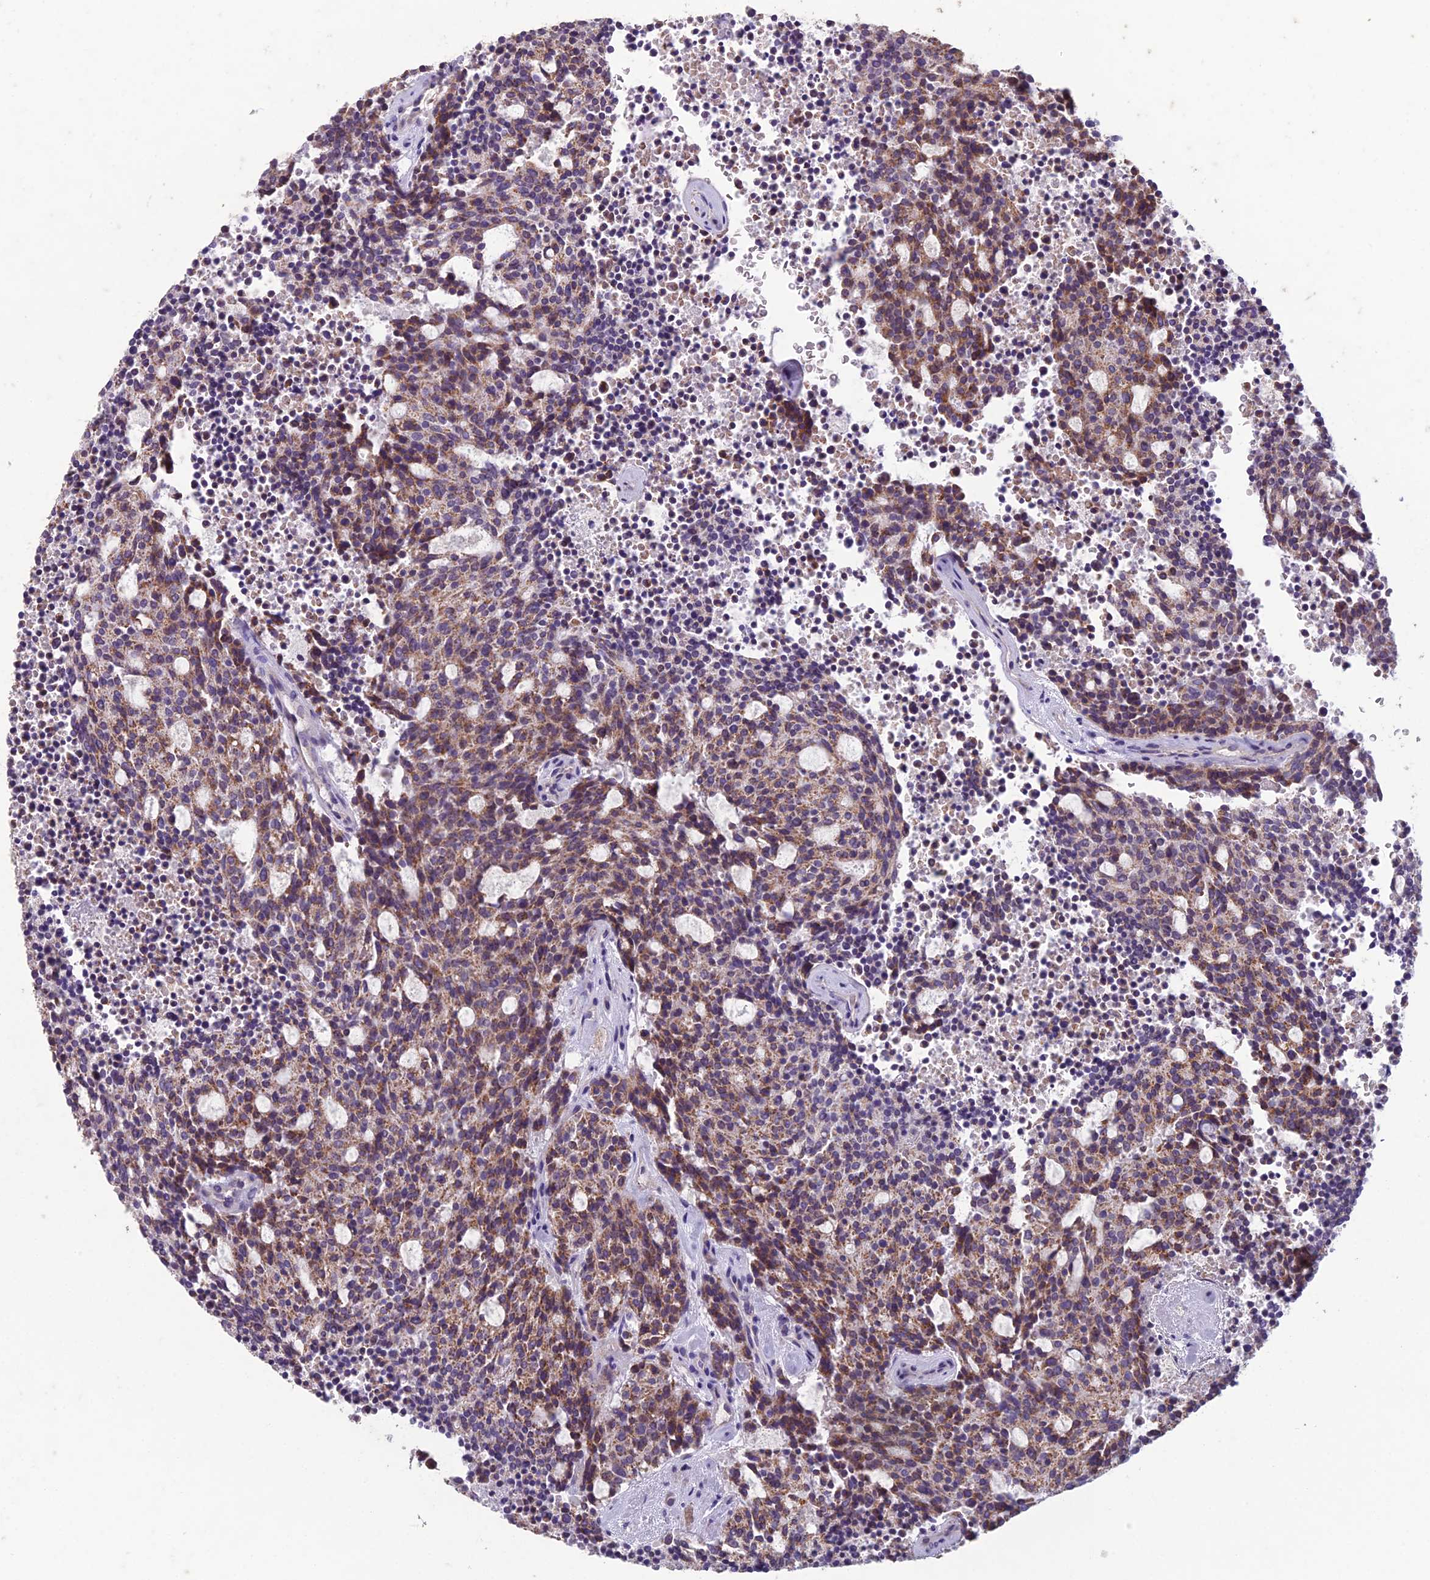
{"staining": {"intensity": "moderate", "quantity": ">75%", "location": "cytoplasmic/membranous"}, "tissue": "carcinoid", "cell_type": "Tumor cells", "image_type": "cancer", "snomed": [{"axis": "morphology", "description": "Carcinoid, malignant, NOS"}, {"axis": "topography", "description": "Pancreas"}], "caption": "Immunohistochemical staining of human carcinoid (malignant) demonstrates medium levels of moderate cytoplasmic/membranous protein positivity in approximately >75% of tumor cells. (DAB IHC, brown staining for protein, blue staining for nuclei).", "gene": "ENSG00000188897", "patient": {"sex": "female", "age": 54}}